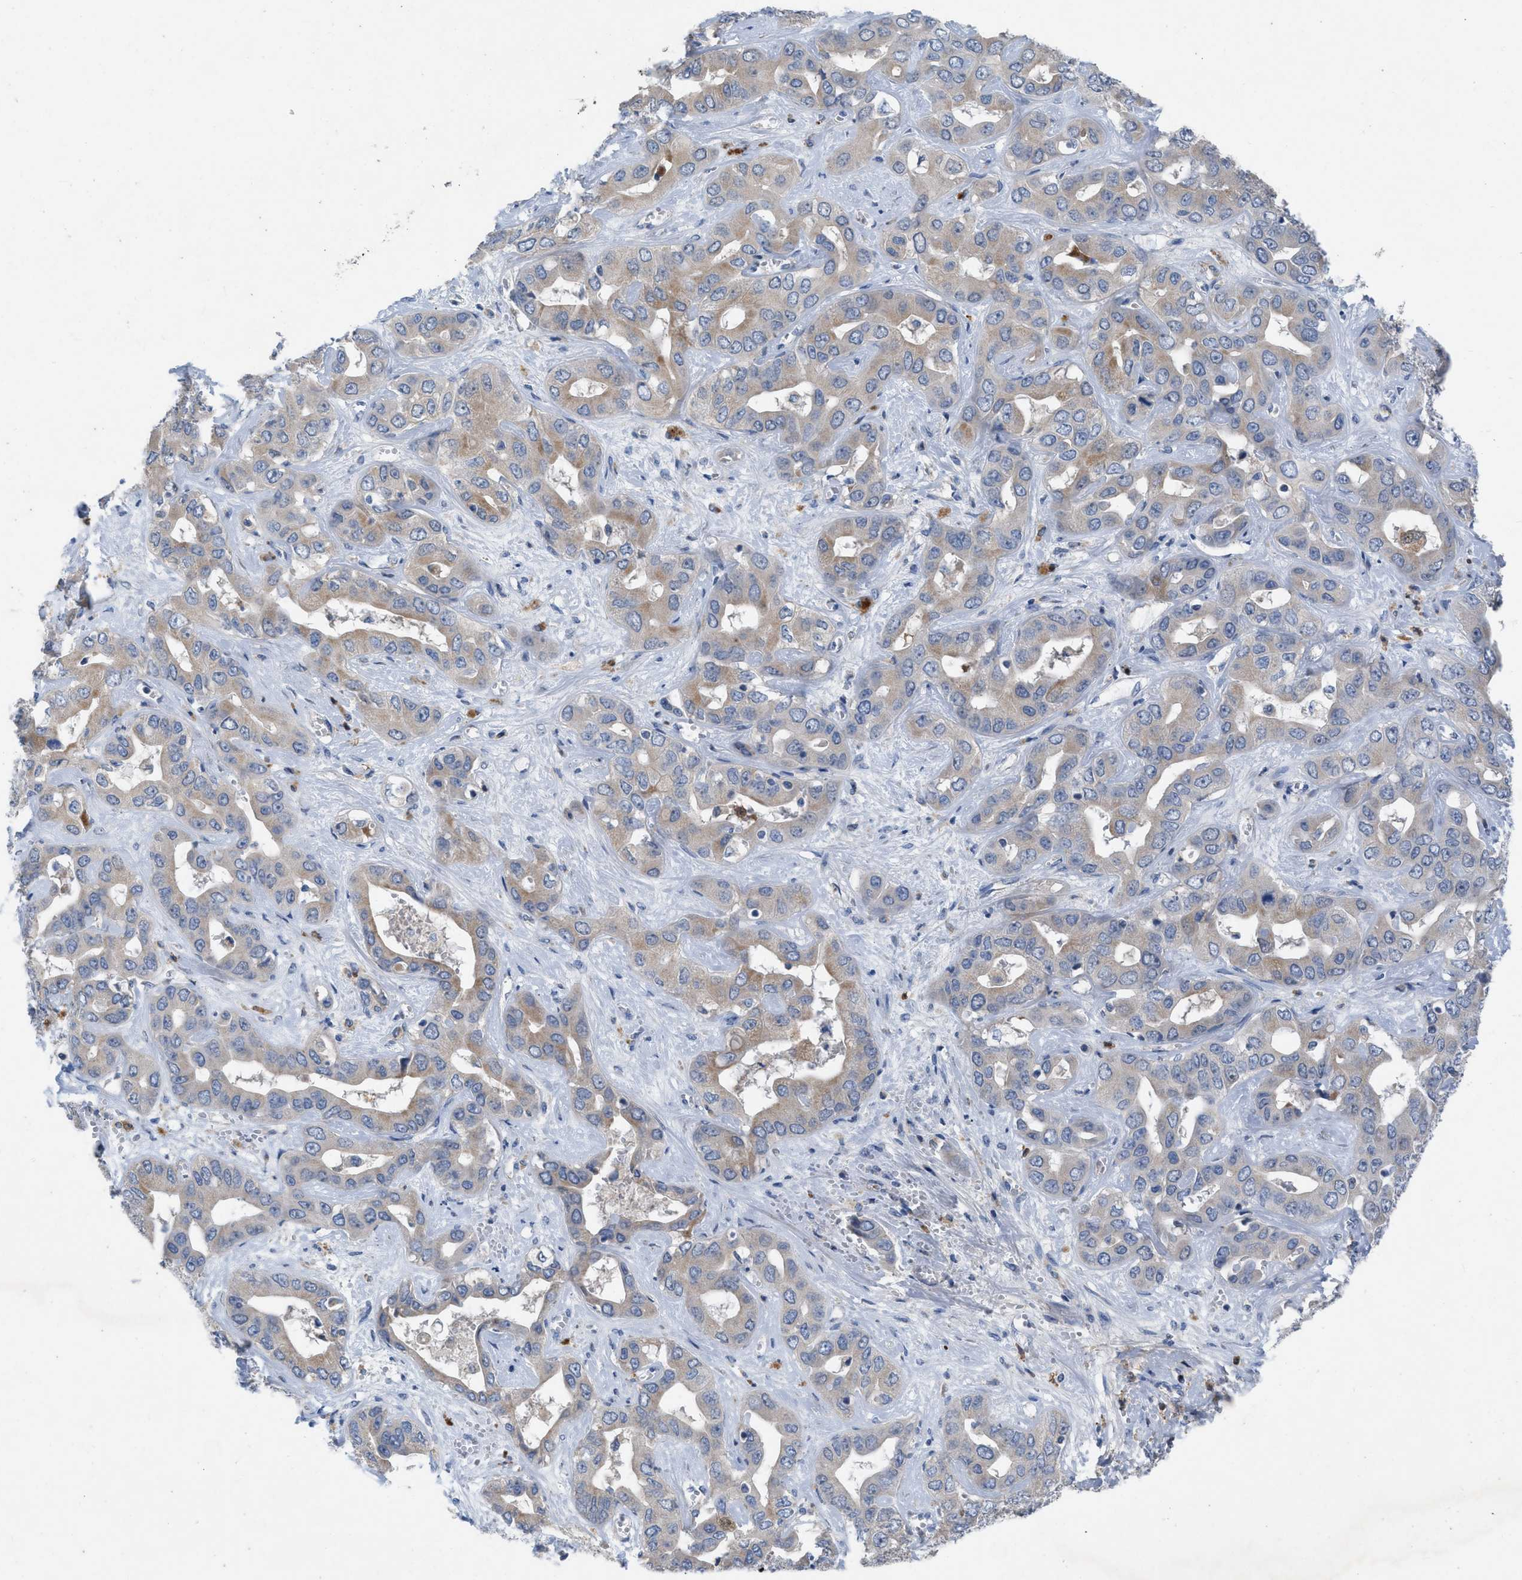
{"staining": {"intensity": "weak", "quantity": "25%-75%", "location": "cytoplasmic/membranous"}, "tissue": "liver cancer", "cell_type": "Tumor cells", "image_type": "cancer", "snomed": [{"axis": "morphology", "description": "Cholangiocarcinoma"}, {"axis": "topography", "description": "Liver"}], "caption": "The micrograph displays a brown stain indicating the presence of a protein in the cytoplasmic/membranous of tumor cells in liver cancer (cholangiocarcinoma).", "gene": "PLPPR5", "patient": {"sex": "female", "age": 52}}